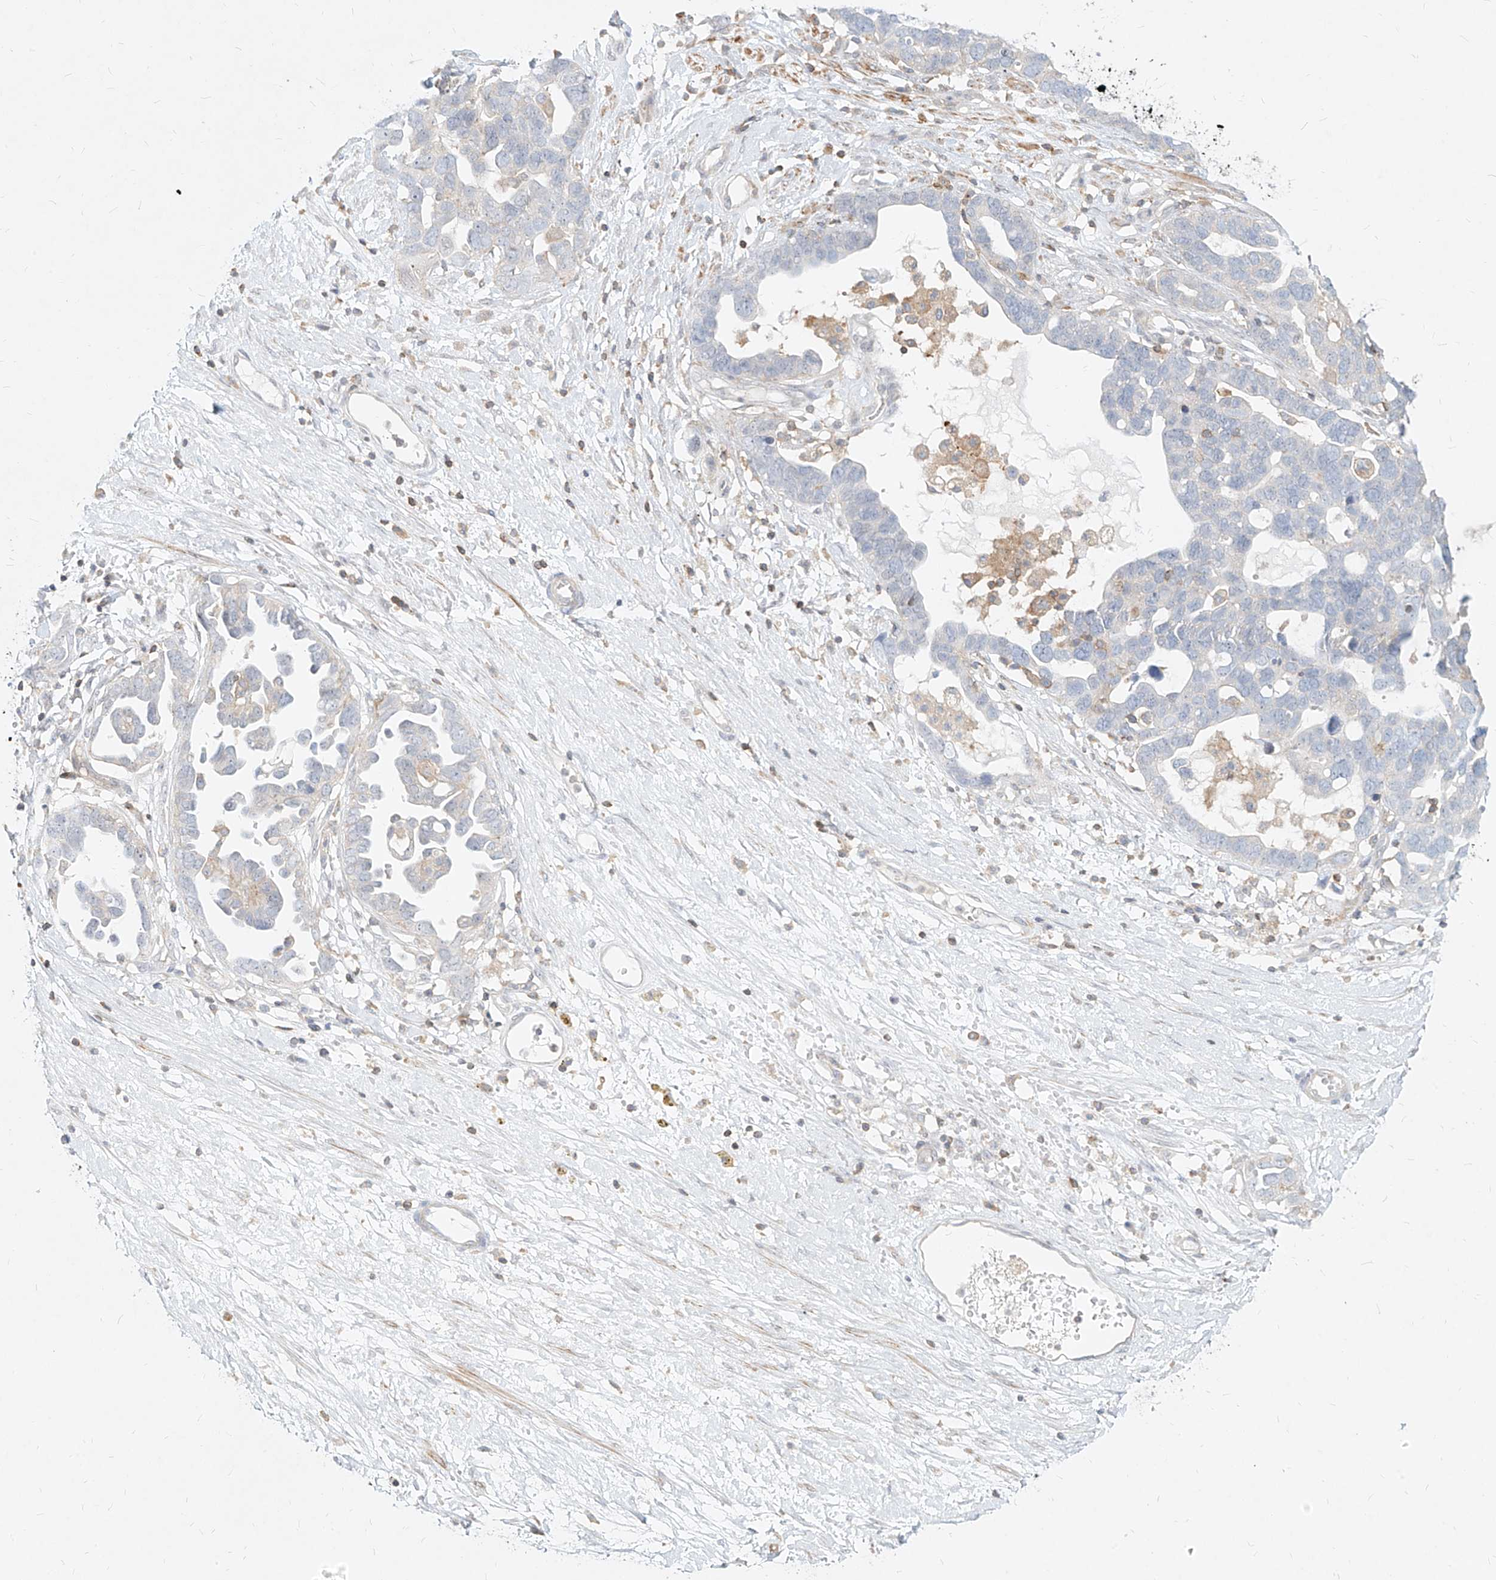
{"staining": {"intensity": "negative", "quantity": "none", "location": "none"}, "tissue": "ovarian cancer", "cell_type": "Tumor cells", "image_type": "cancer", "snomed": [{"axis": "morphology", "description": "Cystadenocarcinoma, serous, NOS"}, {"axis": "topography", "description": "Ovary"}], "caption": "An IHC photomicrograph of ovarian cancer is shown. There is no staining in tumor cells of ovarian cancer.", "gene": "SLC2A12", "patient": {"sex": "female", "age": 54}}